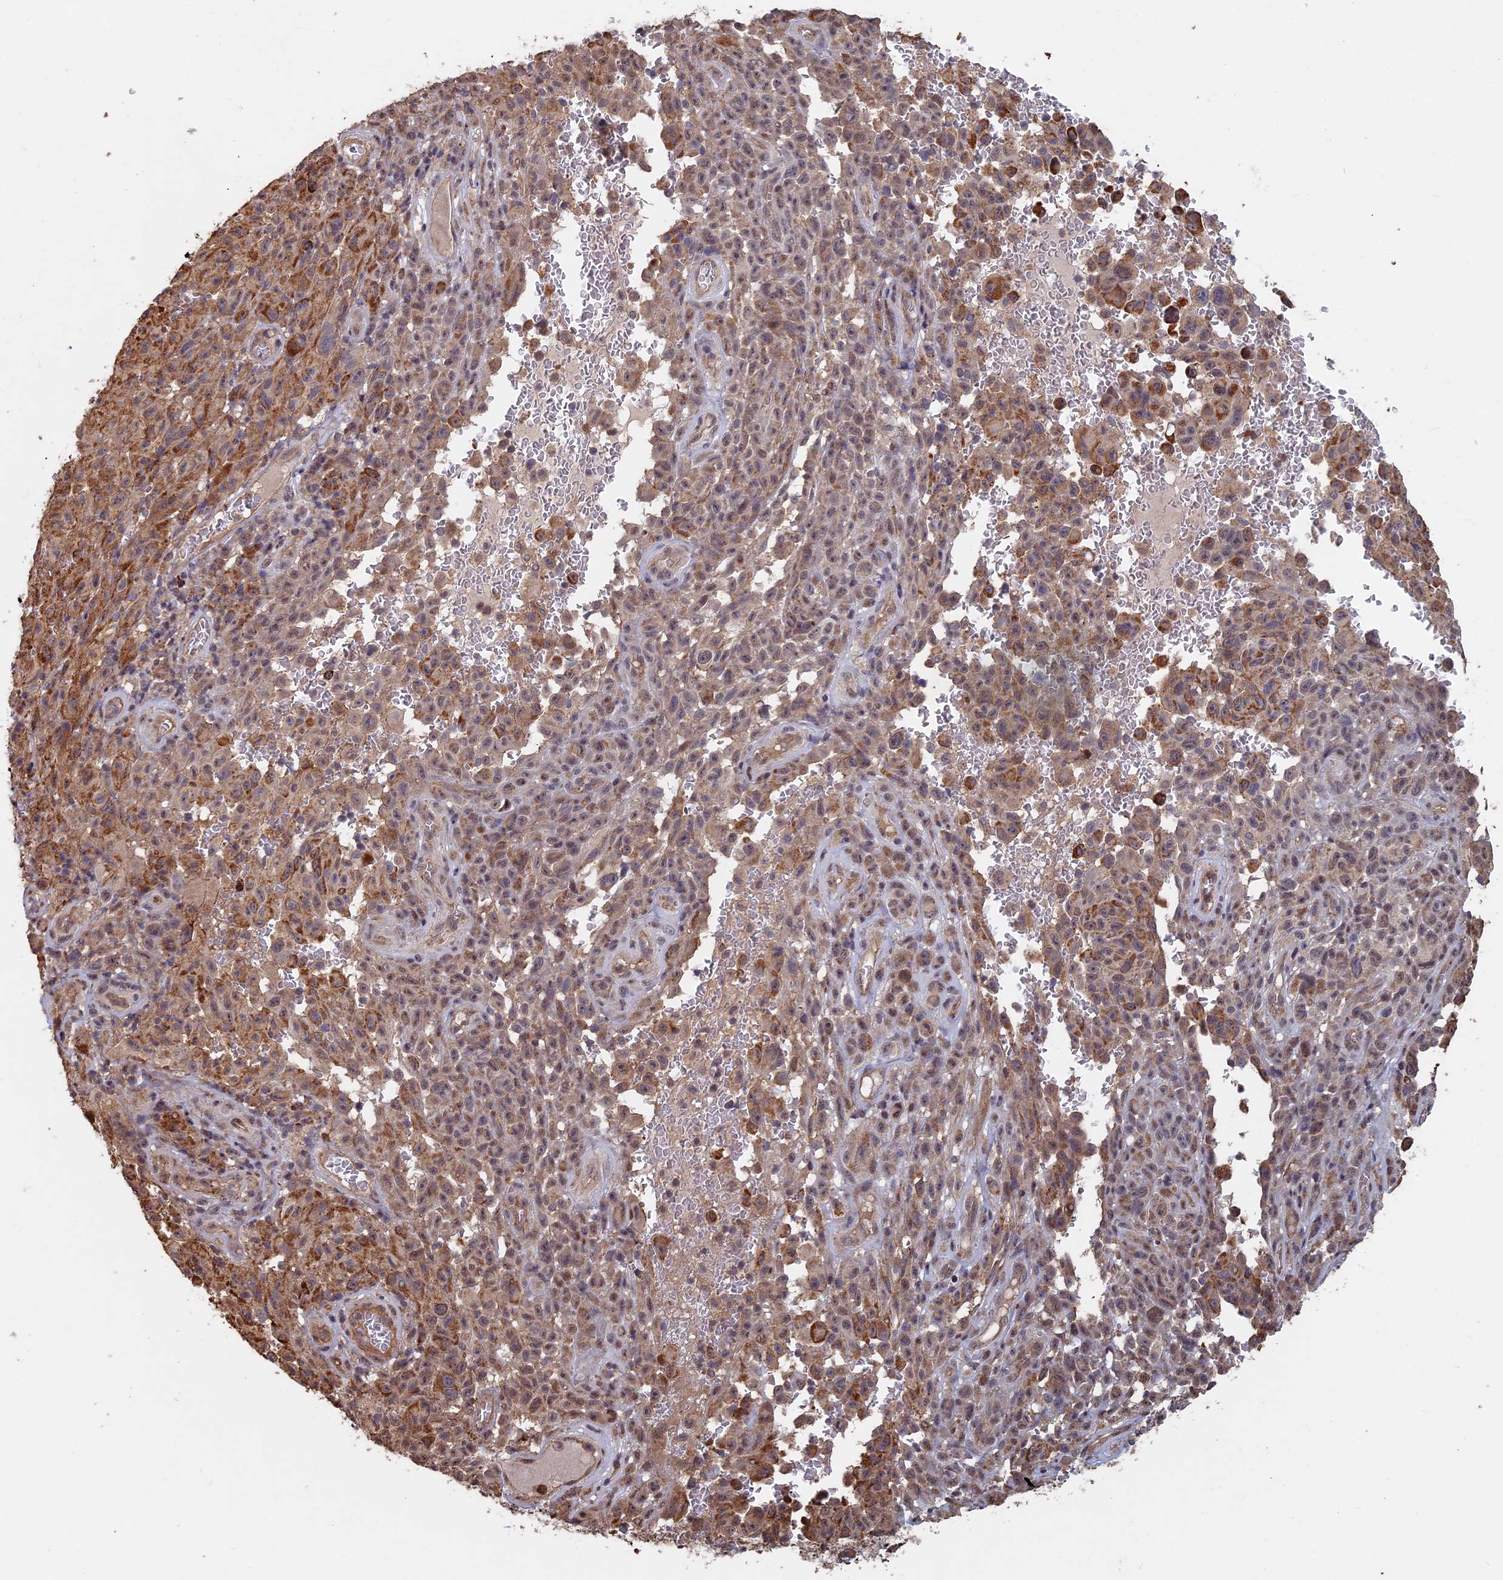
{"staining": {"intensity": "moderate", "quantity": ">75%", "location": "cytoplasmic/membranous"}, "tissue": "melanoma", "cell_type": "Tumor cells", "image_type": "cancer", "snomed": [{"axis": "morphology", "description": "Malignant melanoma, NOS"}, {"axis": "topography", "description": "Skin"}], "caption": "Moderate cytoplasmic/membranous staining is appreciated in approximately >75% of tumor cells in malignant melanoma.", "gene": "KIAA1328", "patient": {"sex": "female", "age": 82}}